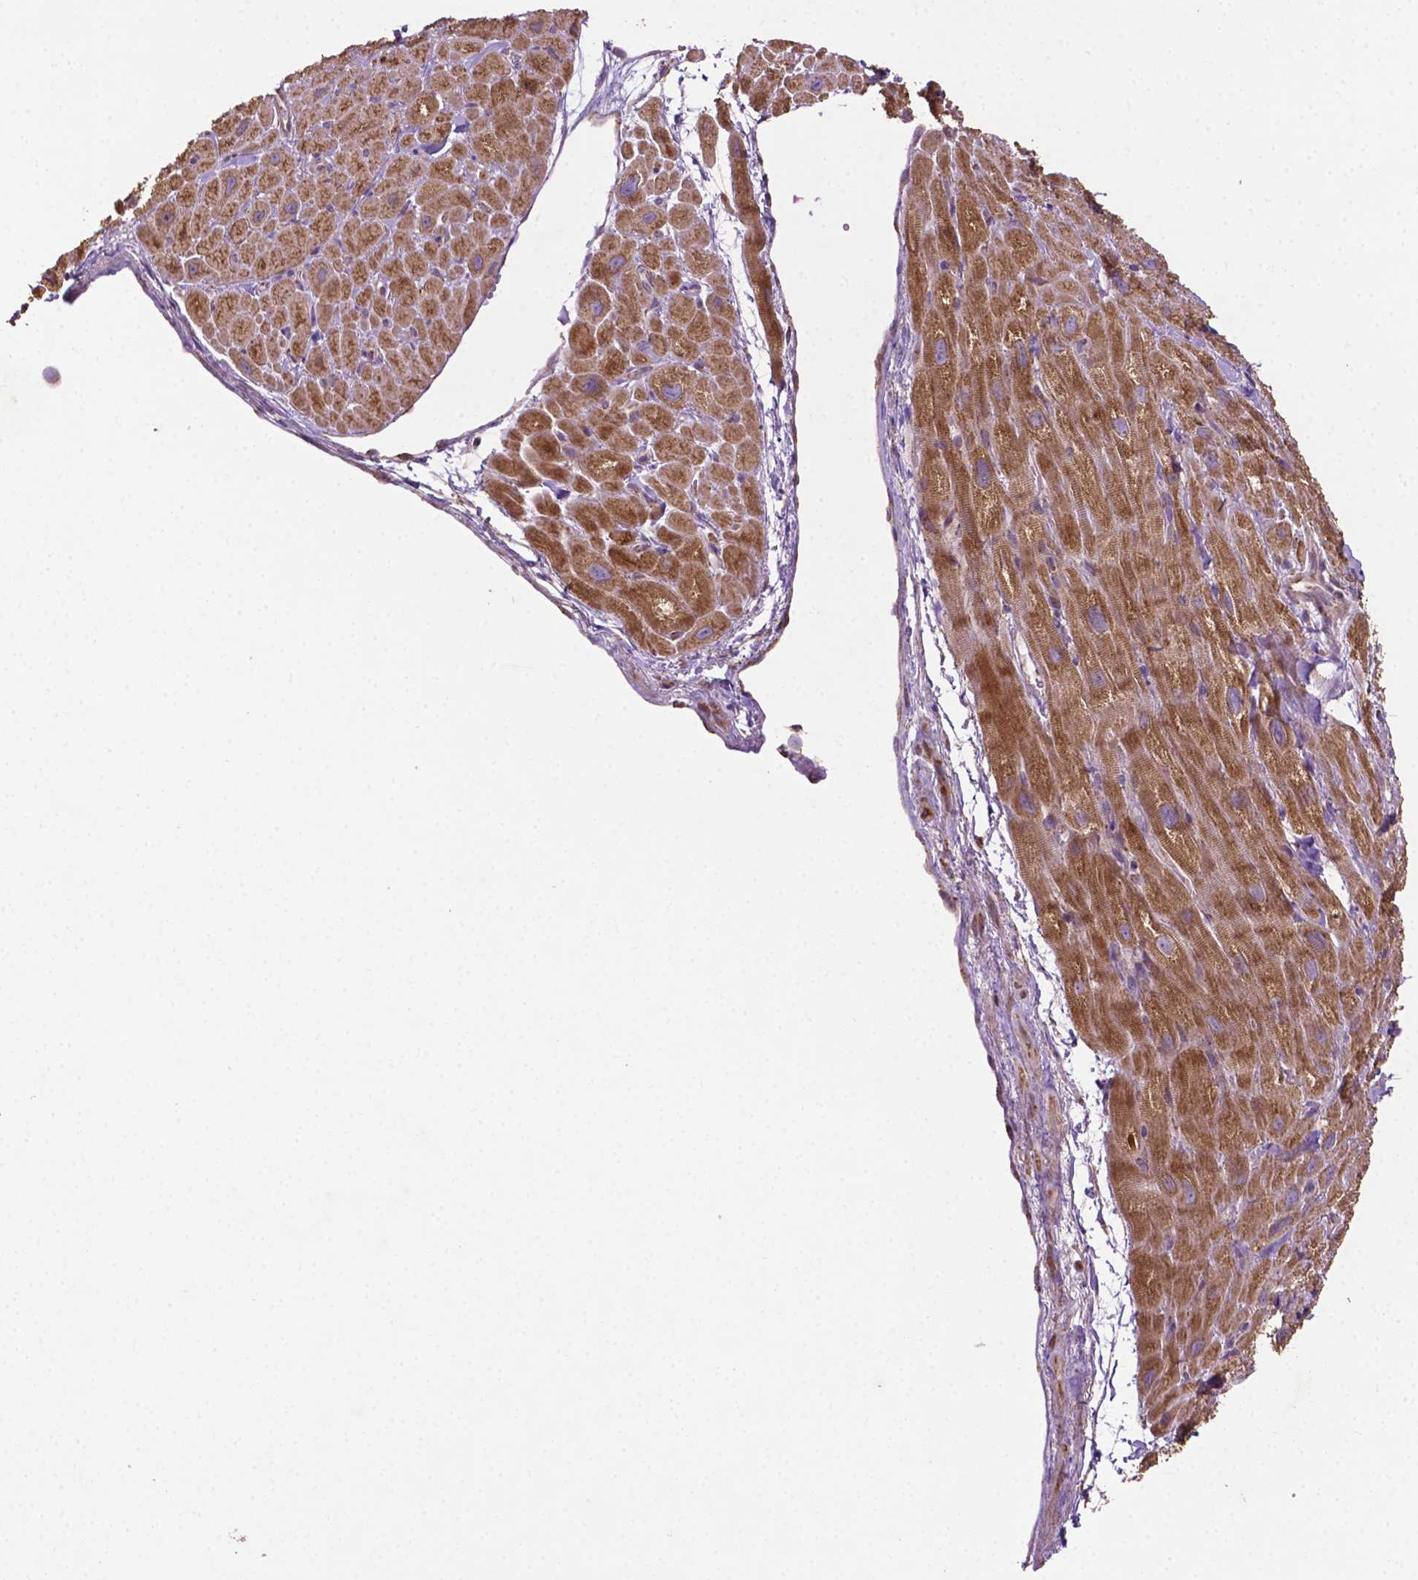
{"staining": {"intensity": "moderate", "quantity": "25%-75%", "location": "cytoplasmic/membranous"}, "tissue": "heart muscle", "cell_type": "Cardiomyocytes", "image_type": "normal", "snomed": [{"axis": "morphology", "description": "Normal tissue, NOS"}, {"axis": "topography", "description": "Heart"}], "caption": "Protein staining exhibits moderate cytoplasmic/membranous staining in approximately 25%-75% of cardiomyocytes in benign heart muscle.", "gene": "ILVBL", "patient": {"sex": "female", "age": 62}}